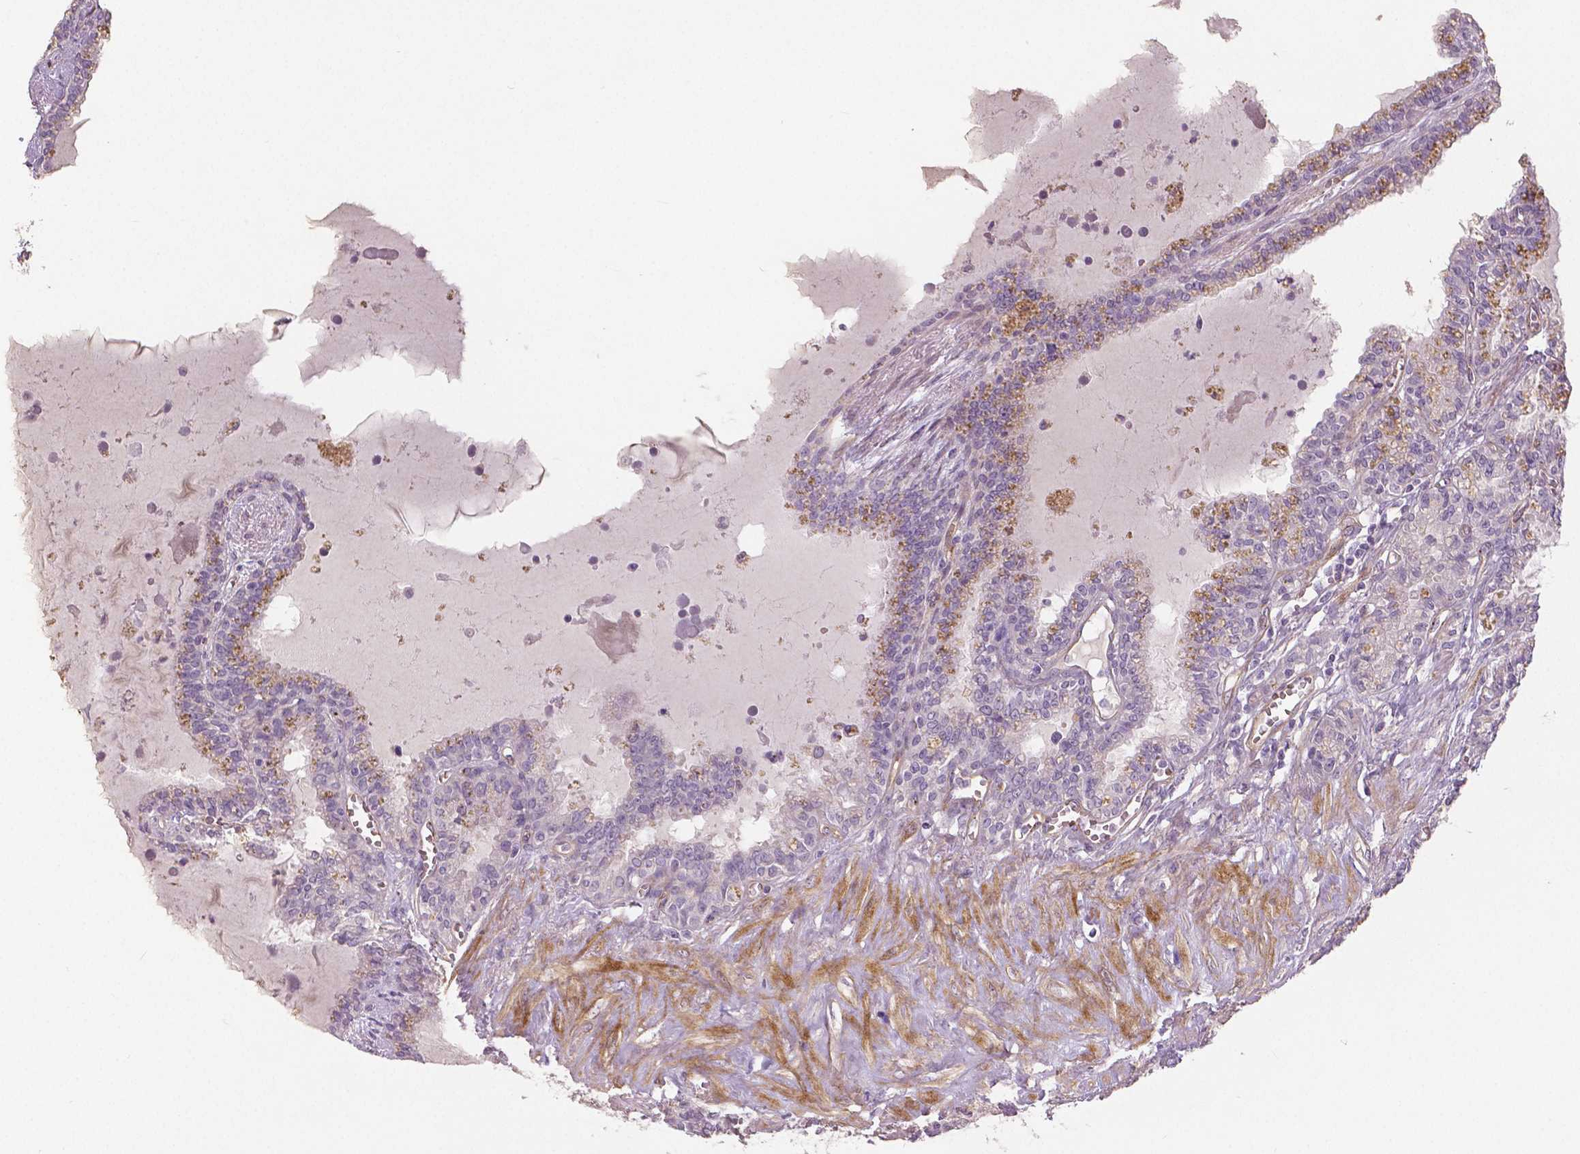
{"staining": {"intensity": "negative", "quantity": "none", "location": "none"}, "tissue": "seminal vesicle", "cell_type": "Glandular cells", "image_type": "normal", "snomed": [{"axis": "morphology", "description": "Normal tissue, NOS"}, {"axis": "morphology", "description": "Urothelial carcinoma, NOS"}, {"axis": "topography", "description": "Urinary bladder"}, {"axis": "topography", "description": "Seminal veicle"}], "caption": "This histopathology image is of unremarkable seminal vesicle stained with IHC to label a protein in brown with the nuclei are counter-stained blue. There is no positivity in glandular cells.", "gene": "FLT1", "patient": {"sex": "male", "age": 76}}